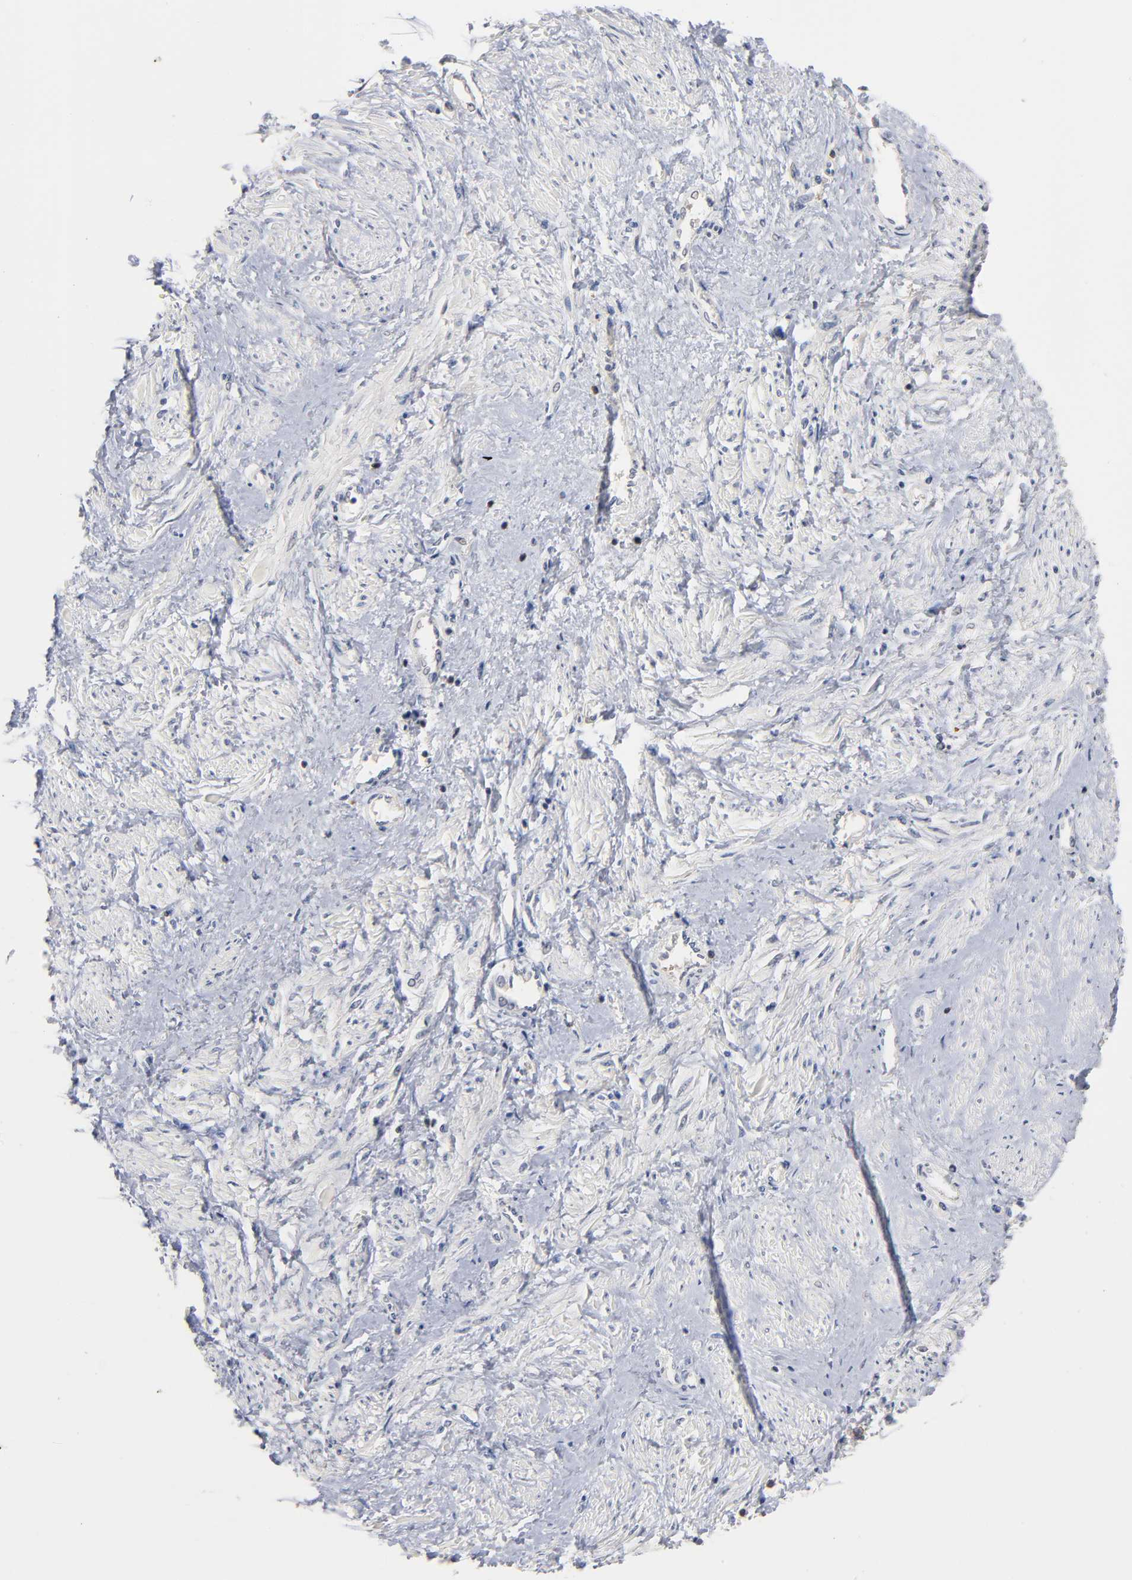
{"staining": {"intensity": "weak", "quantity": "25%-75%", "location": "cytoplasmic/membranous"}, "tissue": "smooth muscle", "cell_type": "Smooth muscle cells", "image_type": "normal", "snomed": [{"axis": "morphology", "description": "Normal tissue, NOS"}, {"axis": "topography", "description": "Smooth muscle"}, {"axis": "topography", "description": "Uterus"}], "caption": "This photomicrograph shows normal smooth muscle stained with immunohistochemistry to label a protein in brown. The cytoplasmic/membranous of smooth muscle cells show weak positivity for the protein. Nuclei are counter-stained blue.", "gene": "PDLIM2", "patient": {"sex": "female", "age": 39}}